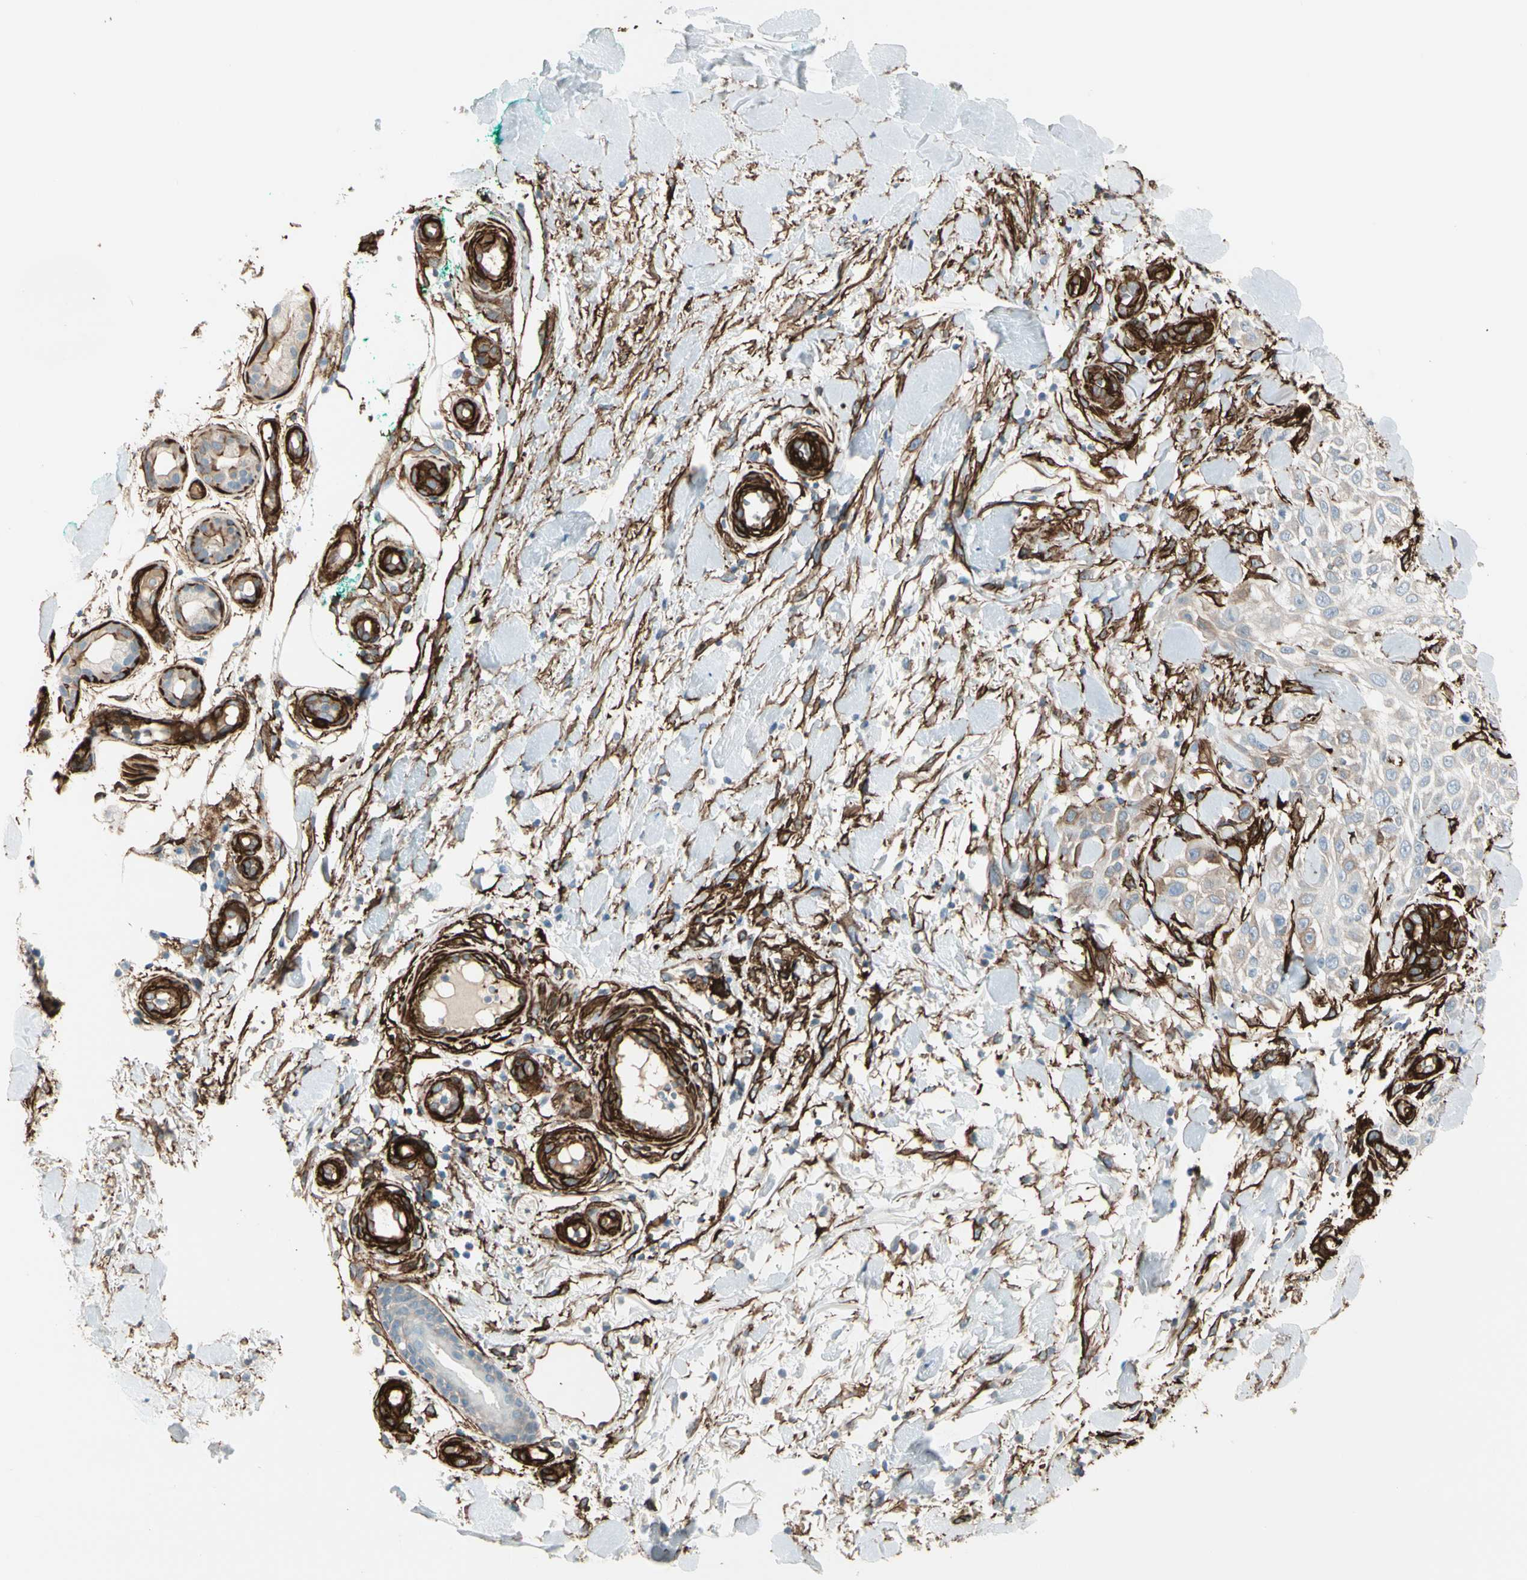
{"staining": {"intensity": "weak", "quantity": "25%-75%", "location": "cytoplasmic/membranous"}, "tissue": "skin cancer", "cell_type": "Tumor cells", "image_type": "cancer", "snomed": [{"axis": "morphology", "description": "Squamous cell carcinoma, NOS"}, {"axis": "topography", "description": "Skin"}], "caption": "IHC of human skin cancer demonstrates low levels of weak cytoplasmic/membranous staining in about 25%-75% of tumor cells.", "gene": "CALD1", "patient": {"sex": "female", "age": 42}}